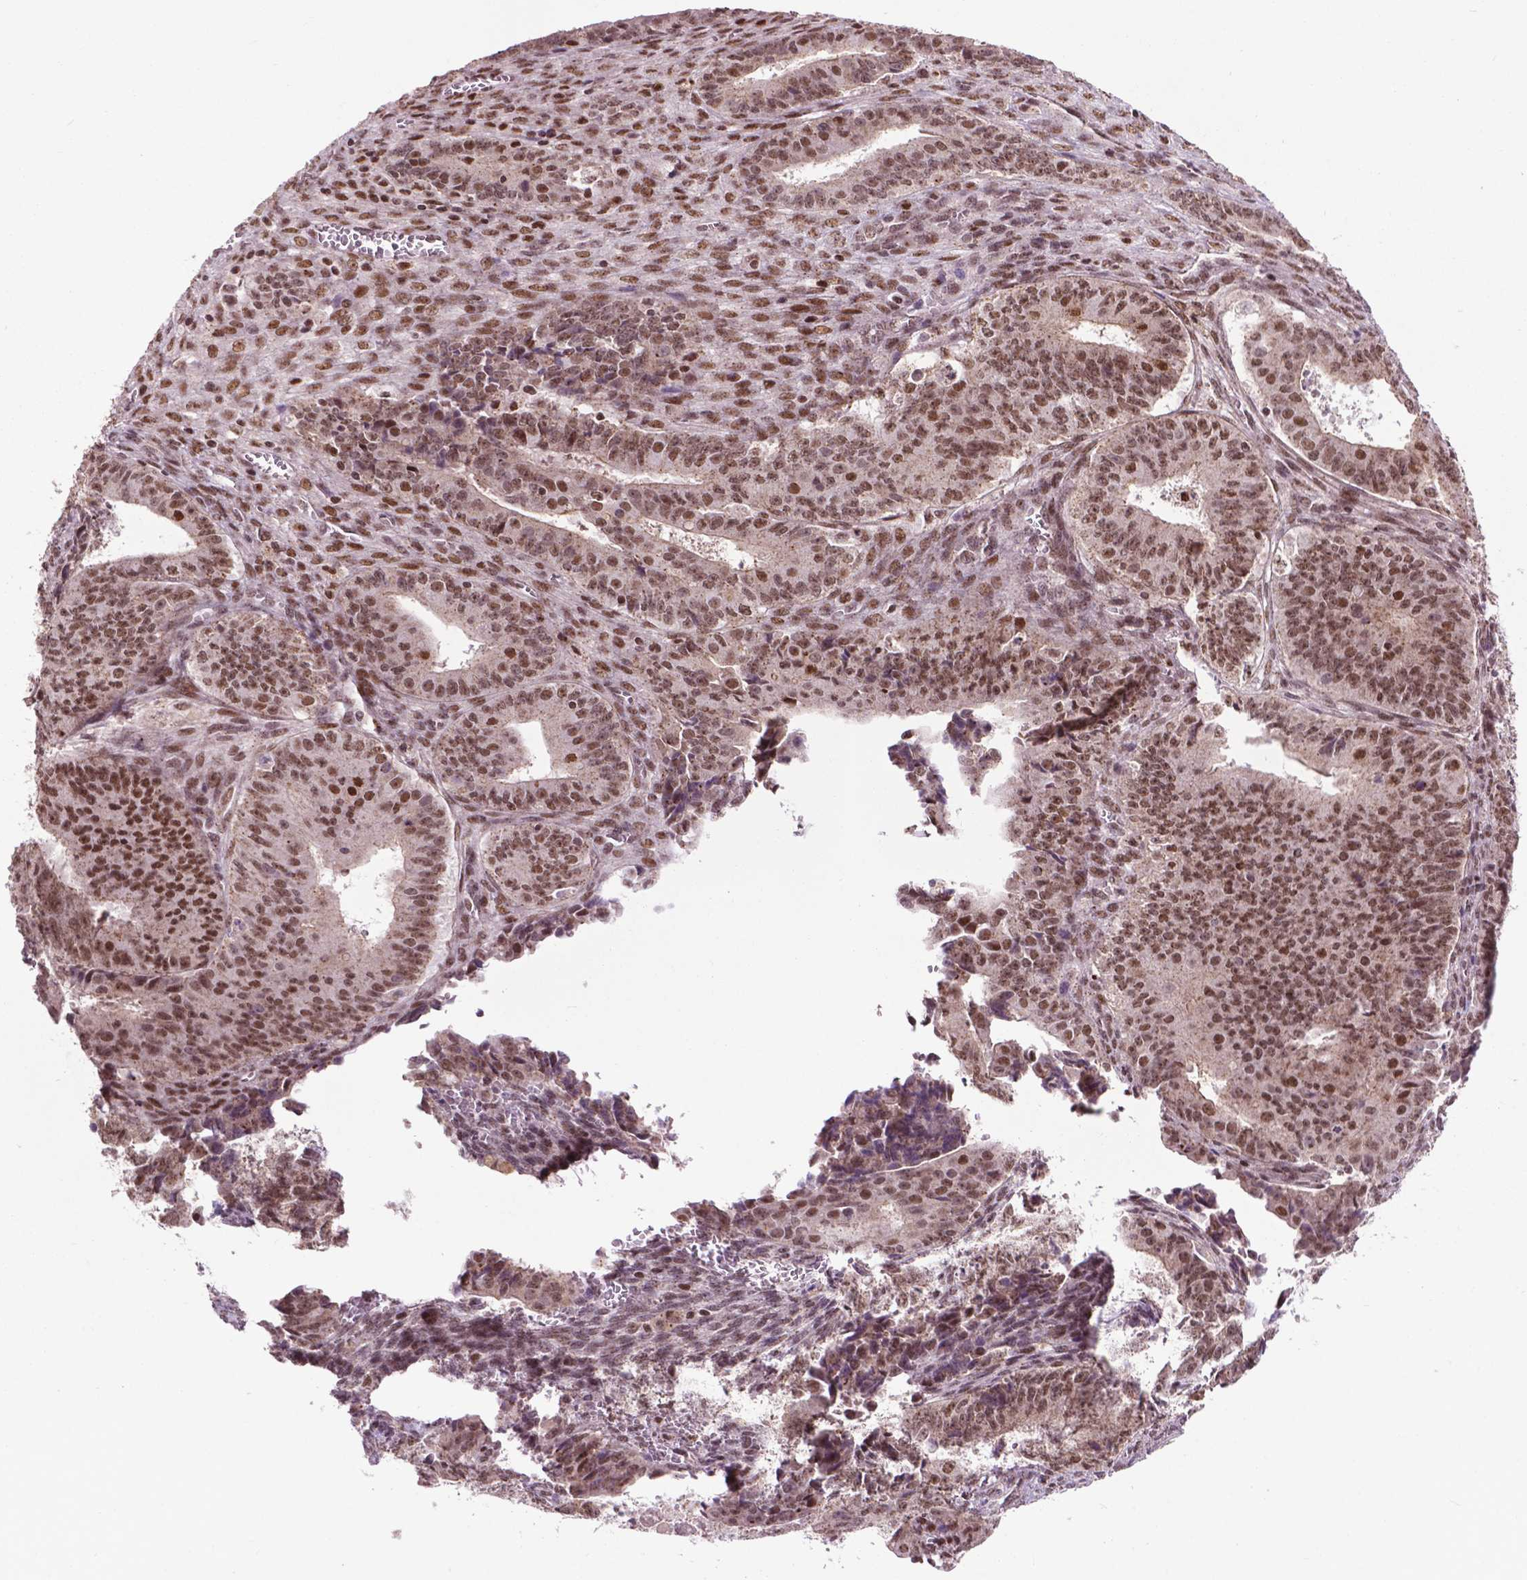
{"staining": {"intensity": "moderate", "quantity": ">75%", "location": "nuclear"}, "tissue": "ovarian cancer", "cell_type": "Tumor cells", "image_type": "cancer", "snomed": [{"axis": "morphology", "description": "Carcinoma, endometroid"}, {"axis": "topography", "description": "Ovary"}], "caption": "Ovarian endometroid carcinoma stained with a protein marker displays moderate staining in tumor cells.", "gene": "EAF1", "patient": {"sex": "female", "age": 42}}